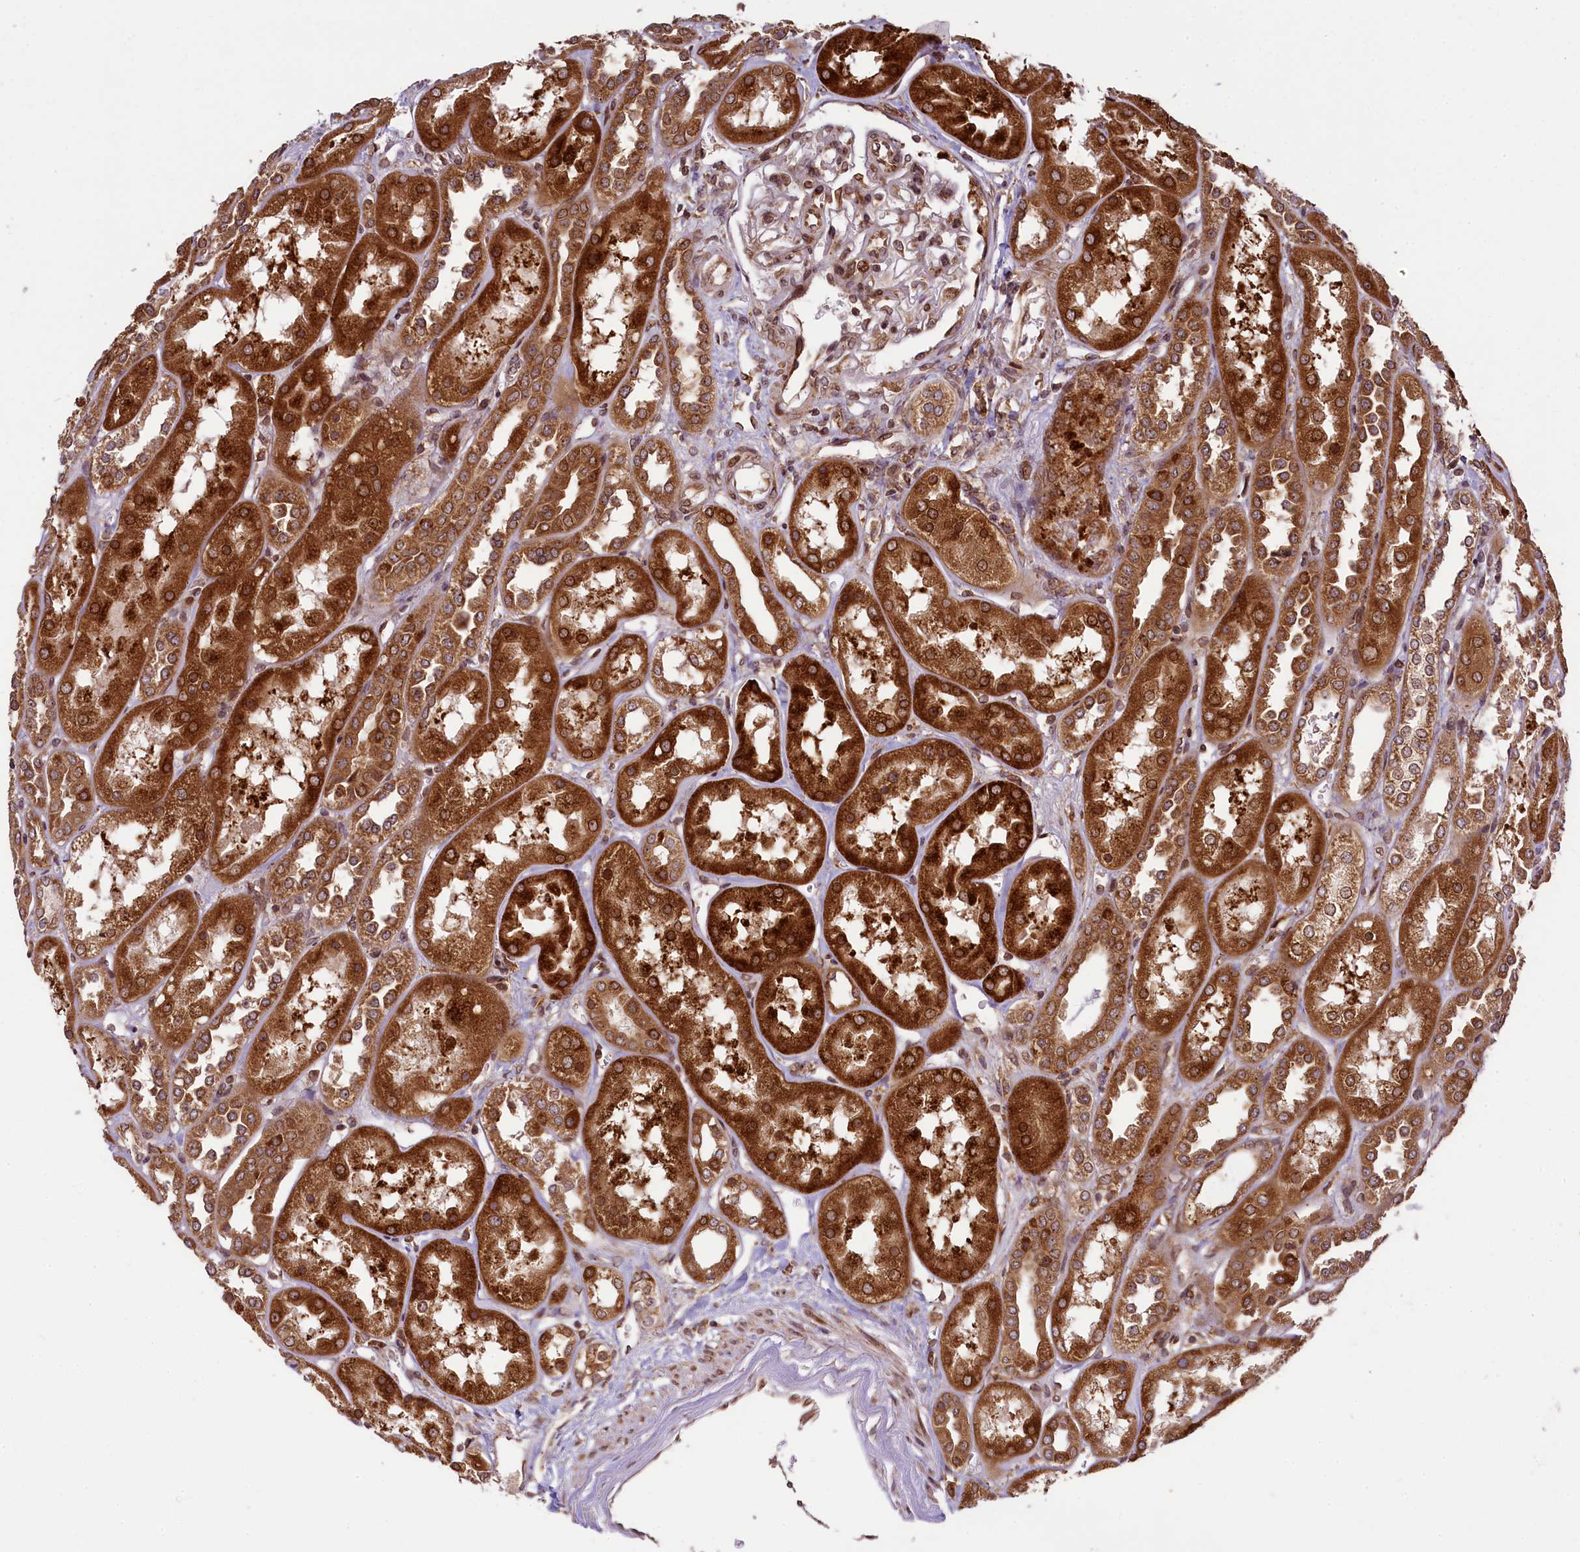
{"staining": {"intensity": "moderate", "quantity": "25%-75%", "location": "cytoplasmic/membranous,nuclear"}, "tissue": "kidney", "cell_type": "Cells in glomeruli", "image_type": "normal", "snomed": [{"axis": "morphology", "description": "Normal tissue, NOS"}, {"axis": "topography", "description": "Kidney"}], "caption": "Kidney stained for a protein (brown) reveals moderate cytoplasmic/membranous,nuclear positive positivity in approximately 25%-75% of cells in glomeruli.", "gene": "LARP4", "patient": {"sex": "male", "age": 70}}